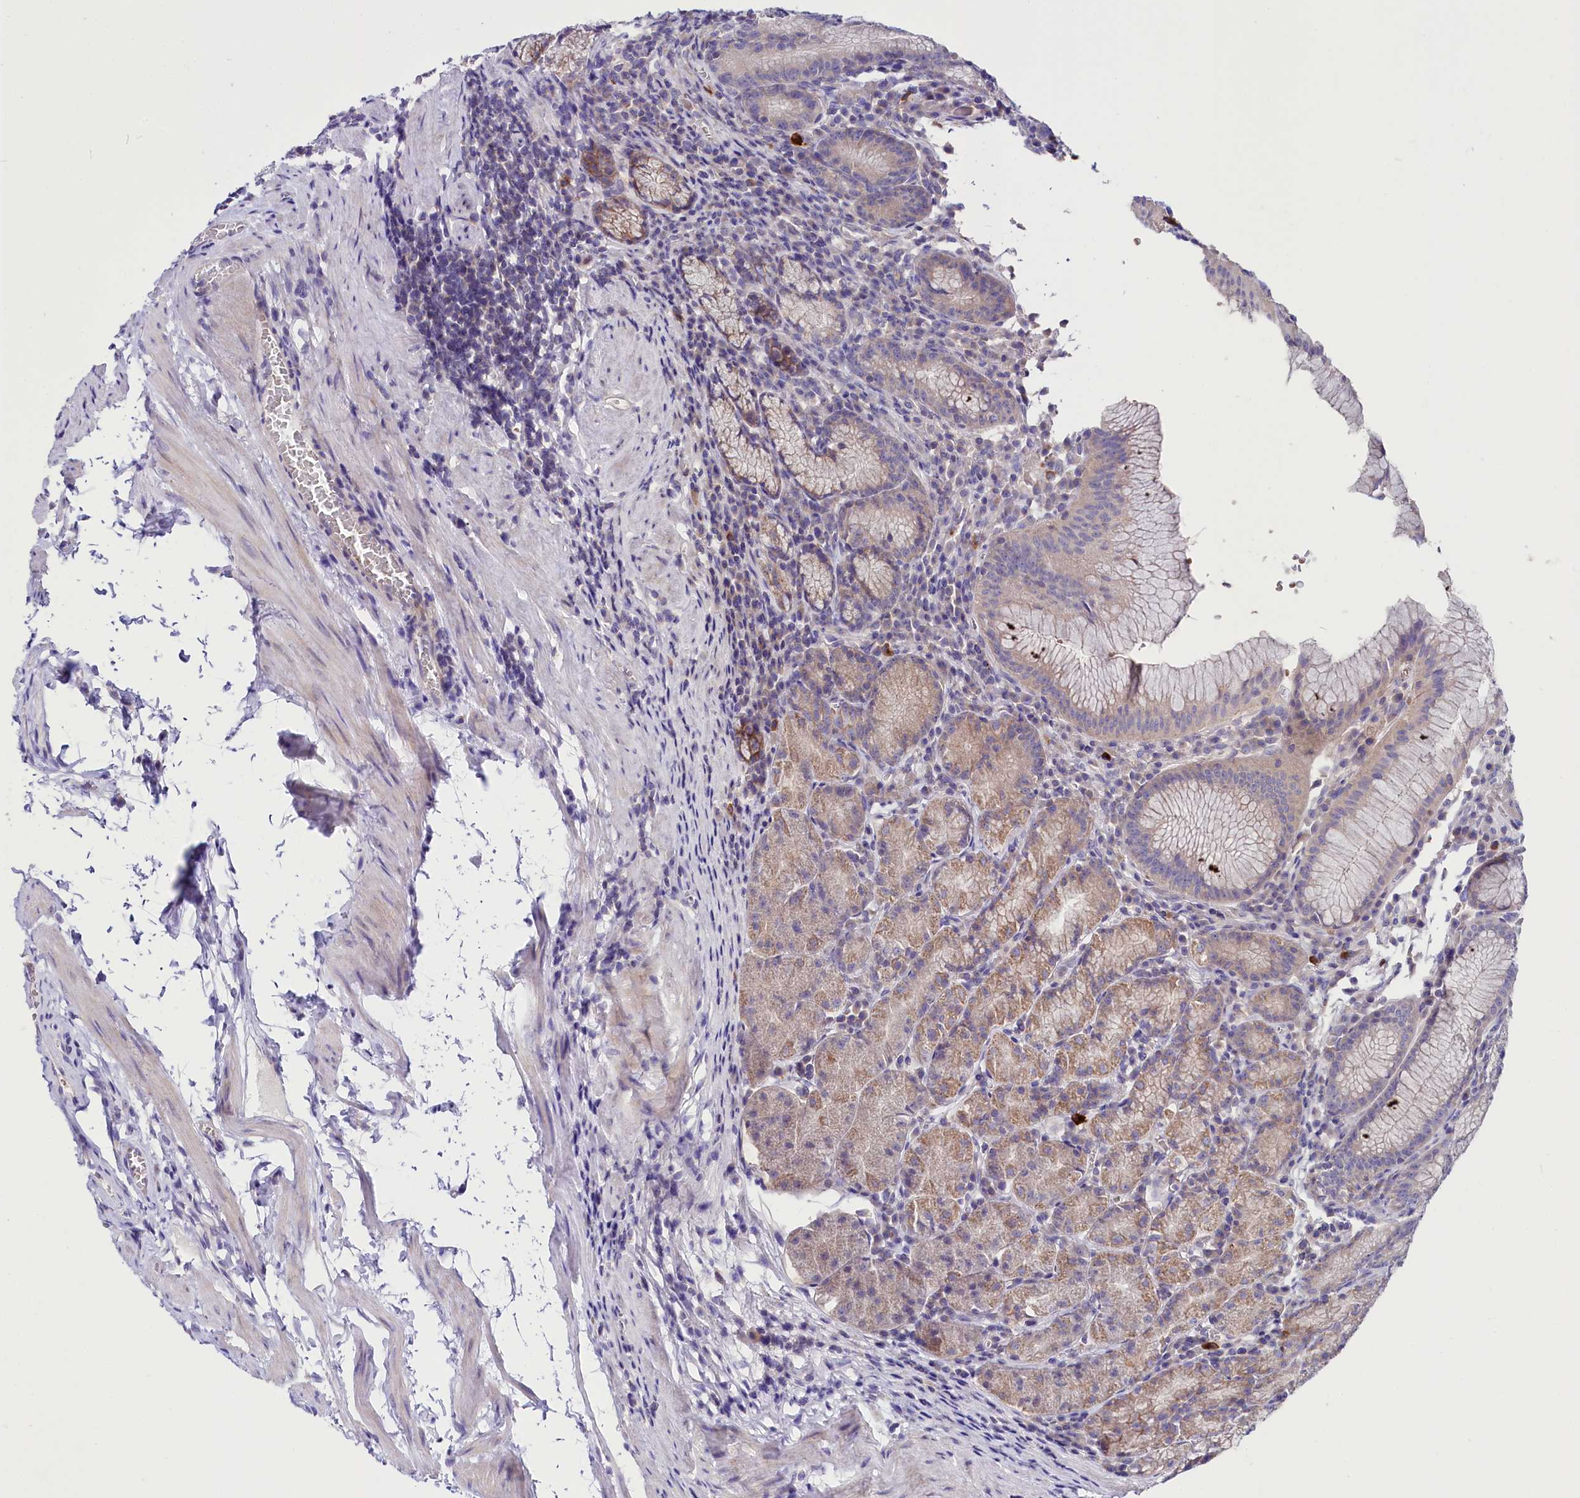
{"staining": {"intensity": "moderate", "quantity": "<25%", "location": "cytoplasmic/membranous"}, "tissue": "stomach", "cell_type": "Glandular cells", "image_type": "normal", "snomed": [{"axis": "morphology", "description": "Normal tissue, NOS"}, {"axis": "topography", "description": "Stomach"}], "caption": "Approximately <25% of glandular cells in unremarkable stomach exhibit moderate cytoplasmic/membranous protein expression as visualized by brown immunohistochemical staining.", "gene": "ABHD5", "patient": {"sex": "male", "age": 55}}